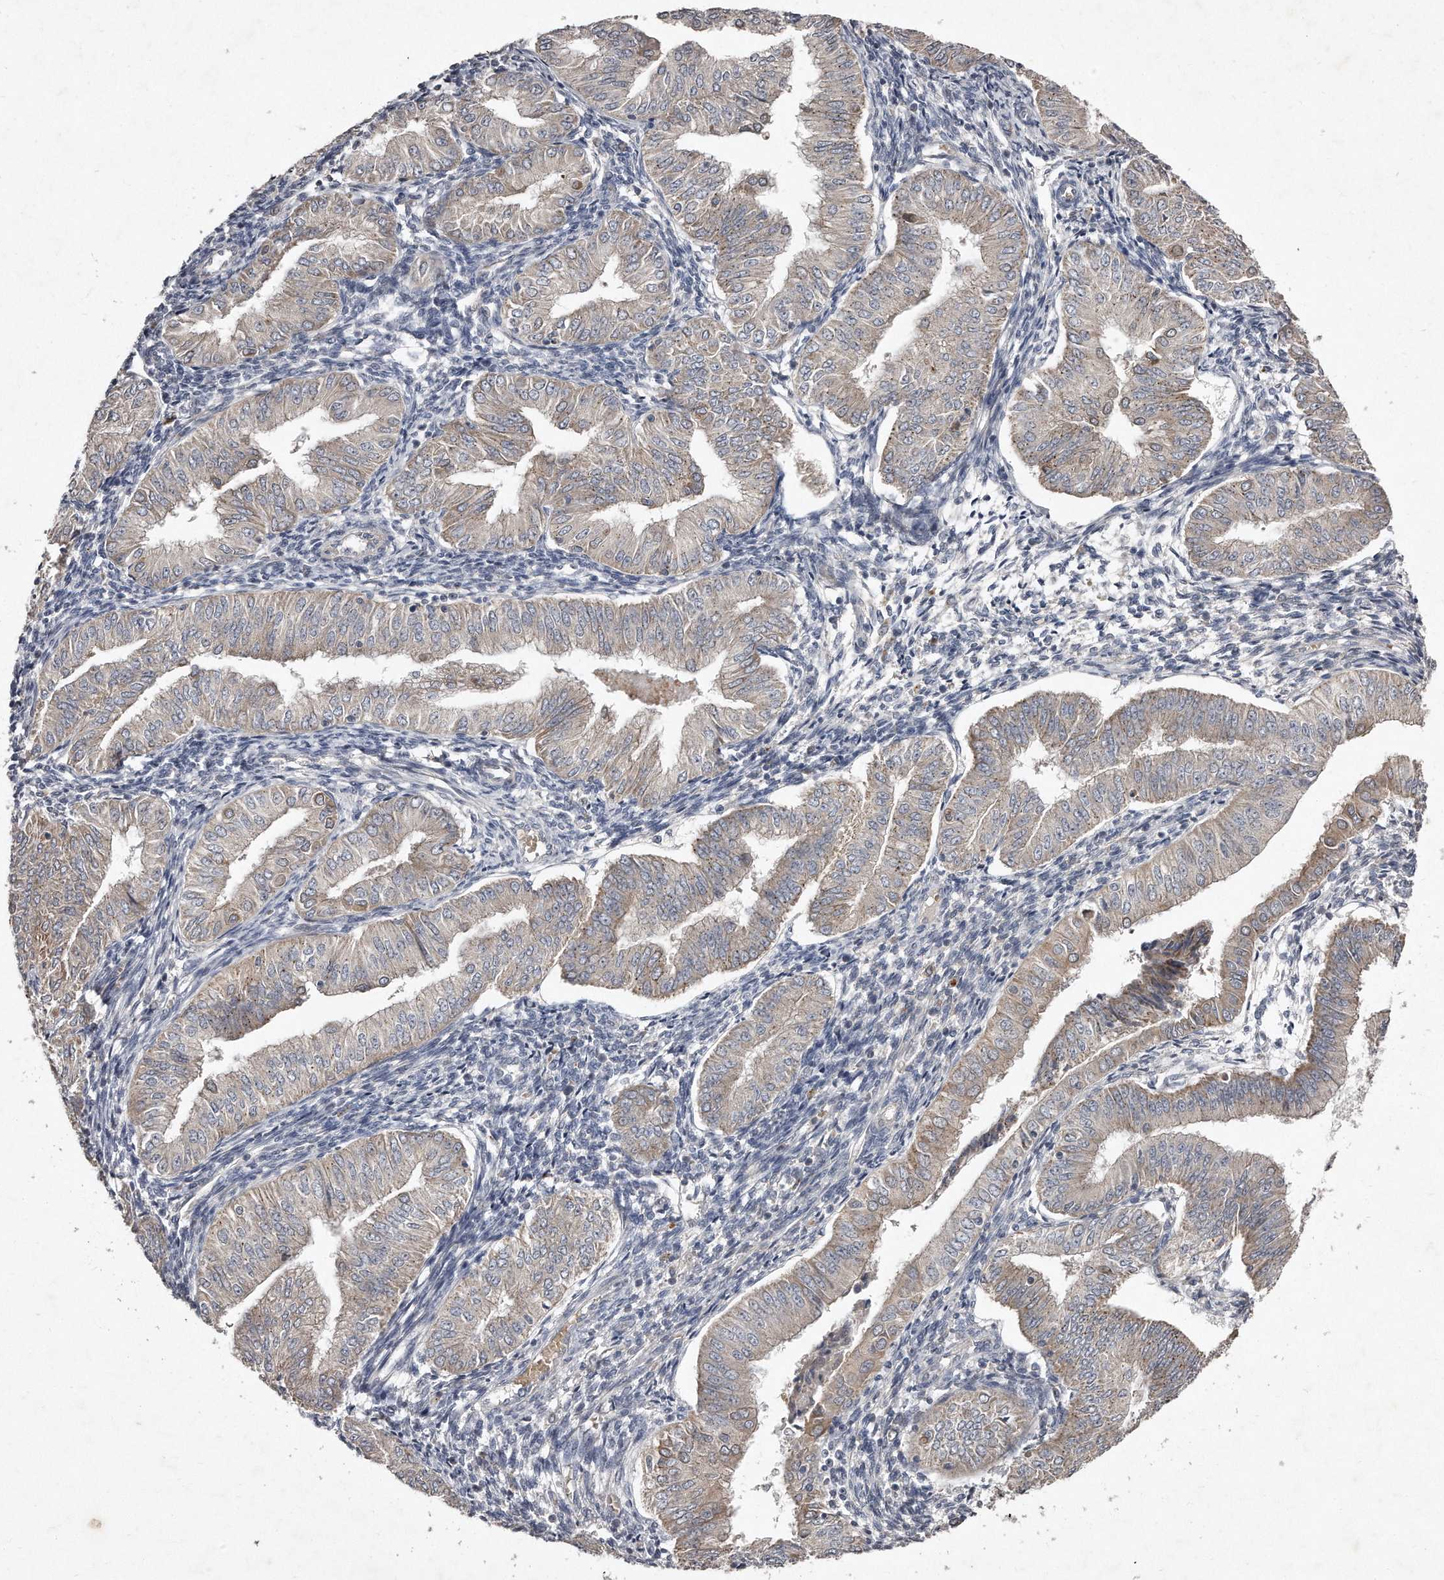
{"staining": {"intensity": "weak", "quantity": "25%-75%", "location": "cytoplasmic/membranous"}, "tissue": "endometrial cancer", "cell_type": "Tumor cells", "image_type": "cancer", "snomed": [{"axis": "morphology", "description": "Normal tissue, NOS"}, {"axis": "morphology", "description": "Adenocarcinoma, NOS"}, {"axis": "topography", "description": "Endometrium"}], "caption": "Tumor cells exhibit weak cytoplasmic/membranous staining in approximately 25%-75% of cells in adenocarcinoma (endometrial). (IHC, brightfield microscopy, high magnification).", "gene": "TECR", "patient": {"sex": "female", "age": 53}}